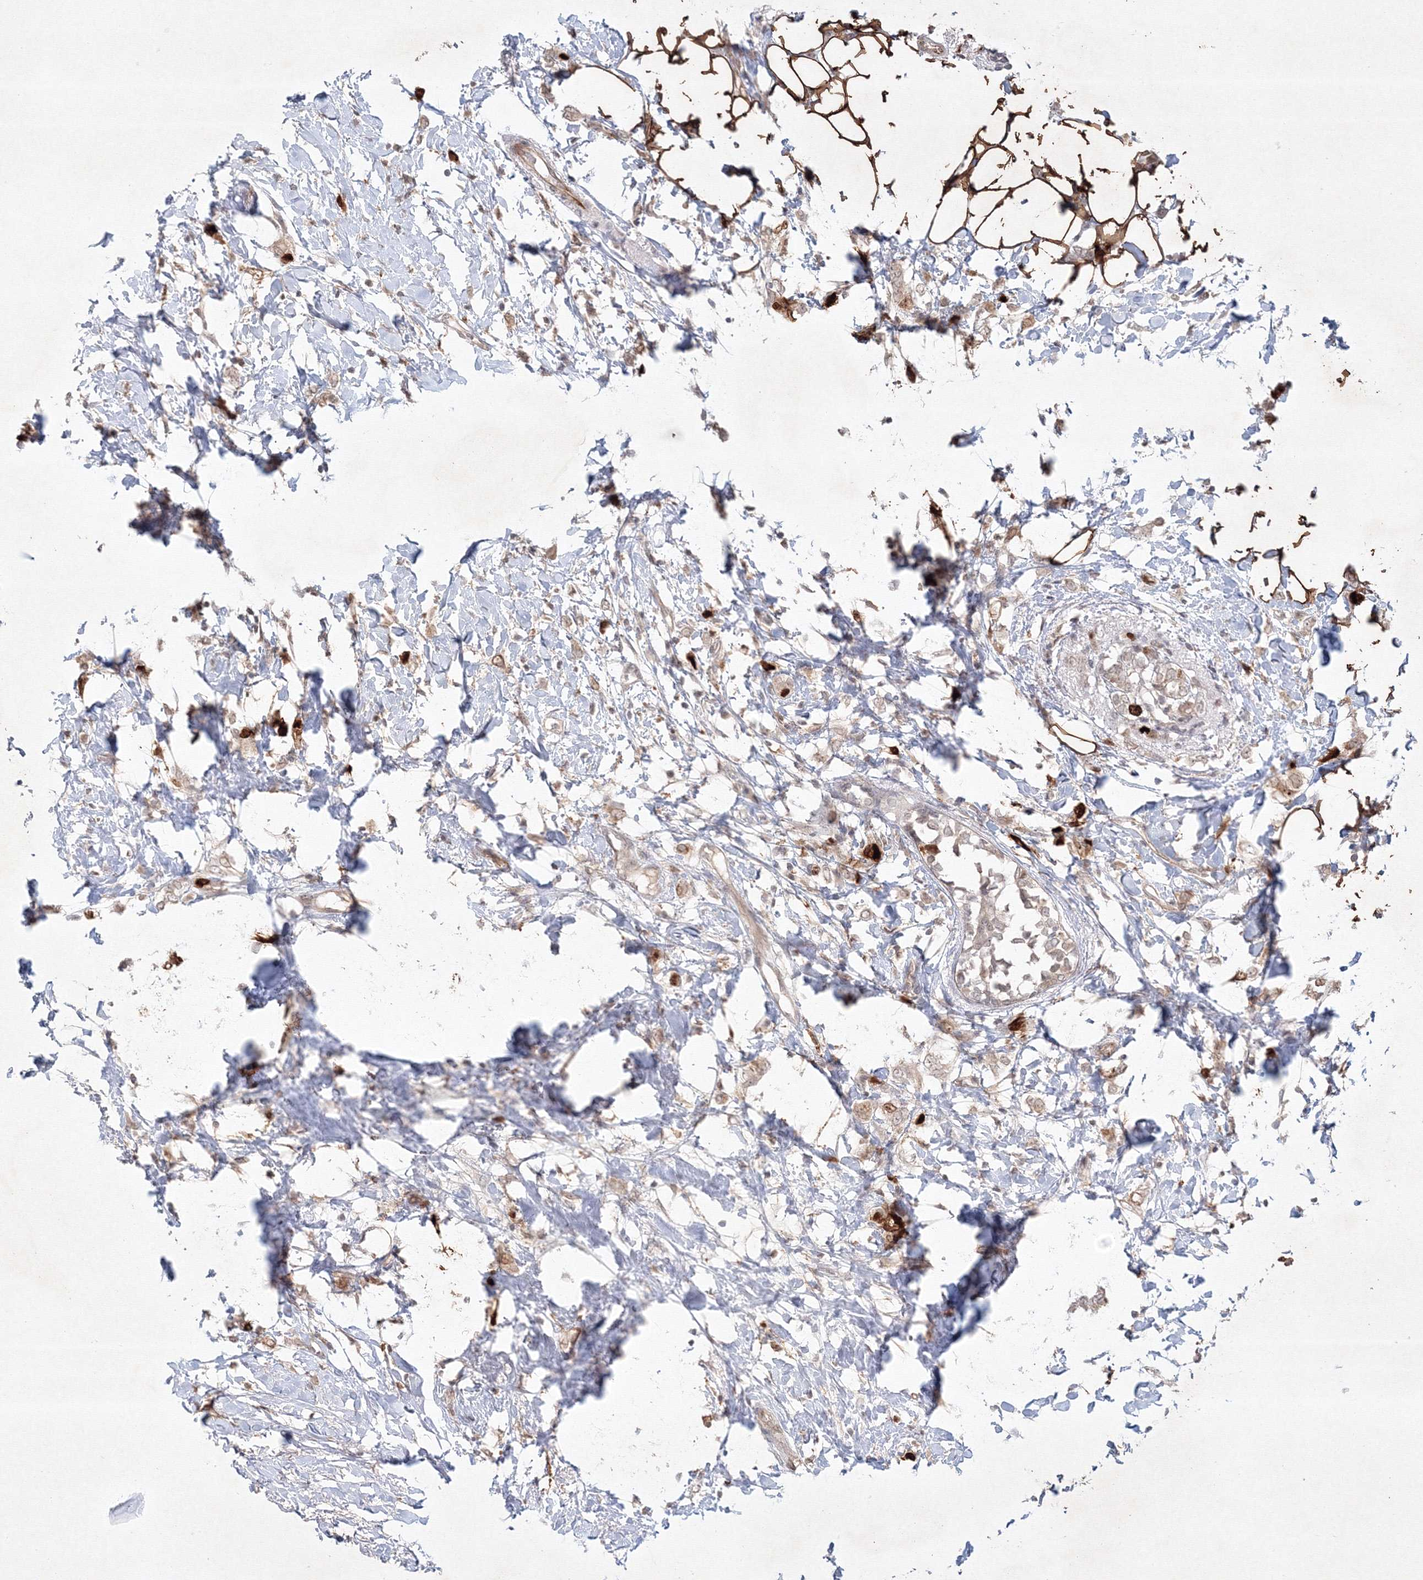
{"staining": {"intensity": "weak", "quantity": "25%-75%", "location": "cytoplasmic/membranous,nuclear"}, "tissue": "breast cancer", "cell_type": "Tumor cells", "image_type": "cancer", "snomed": [{"axis": "morphology", "description": "Normal tissue, NOS"}, {"axis": "morphology", "description": "Lobular carcinoma"}, {"axis": "topography", "description": "Breast"}], "caption": "Lobular carcinoma (breast) stained for a protein displays weak cytoplasmic/membranous and nuclear positivity in tumor cells. The staining was performed using DAB to visualize the protein expression in brown, while the nuclei were stained in blue with hematoxylin (Magnification: 20x).", "gene": "KIF20A", "patient": {"sex": "female", "age": 47}}